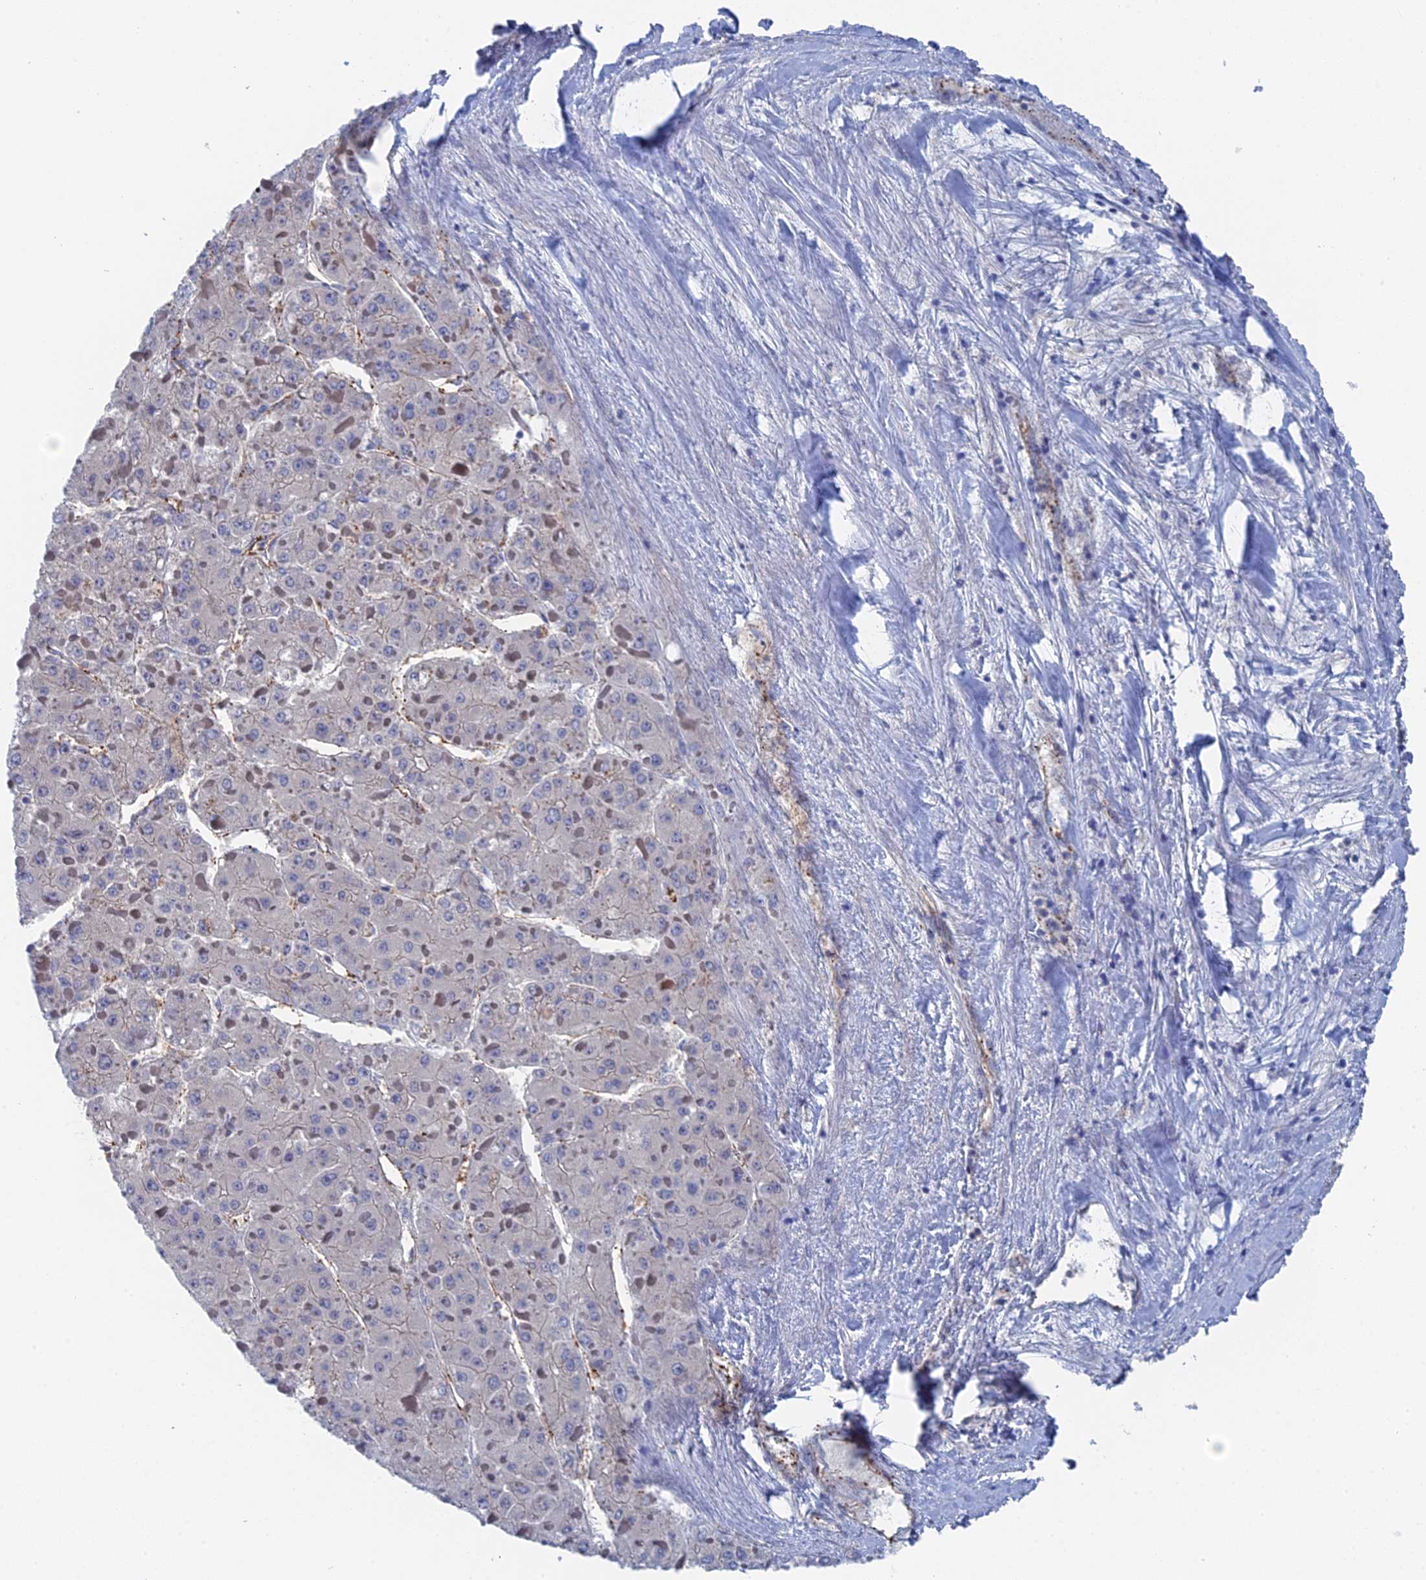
{"staining": {"intensity": "negative", "quantity": "none", "location": "none"}, "tissue": "liver cancer", "cell_type": "Tumor cells", "image_type": "cancer", "snomed": [{"axis": "morphology", "description": "Carcinoma, Hepatocellular, NOS"}, {"axis": "topography", "description": "Liver"}], "caption": "IHC of liver hepatocellular carcinoma demonstrates no positivity in tumor cells.", "gene": "MTHFSD", "patient": {"sex": "female", "age": 73}}